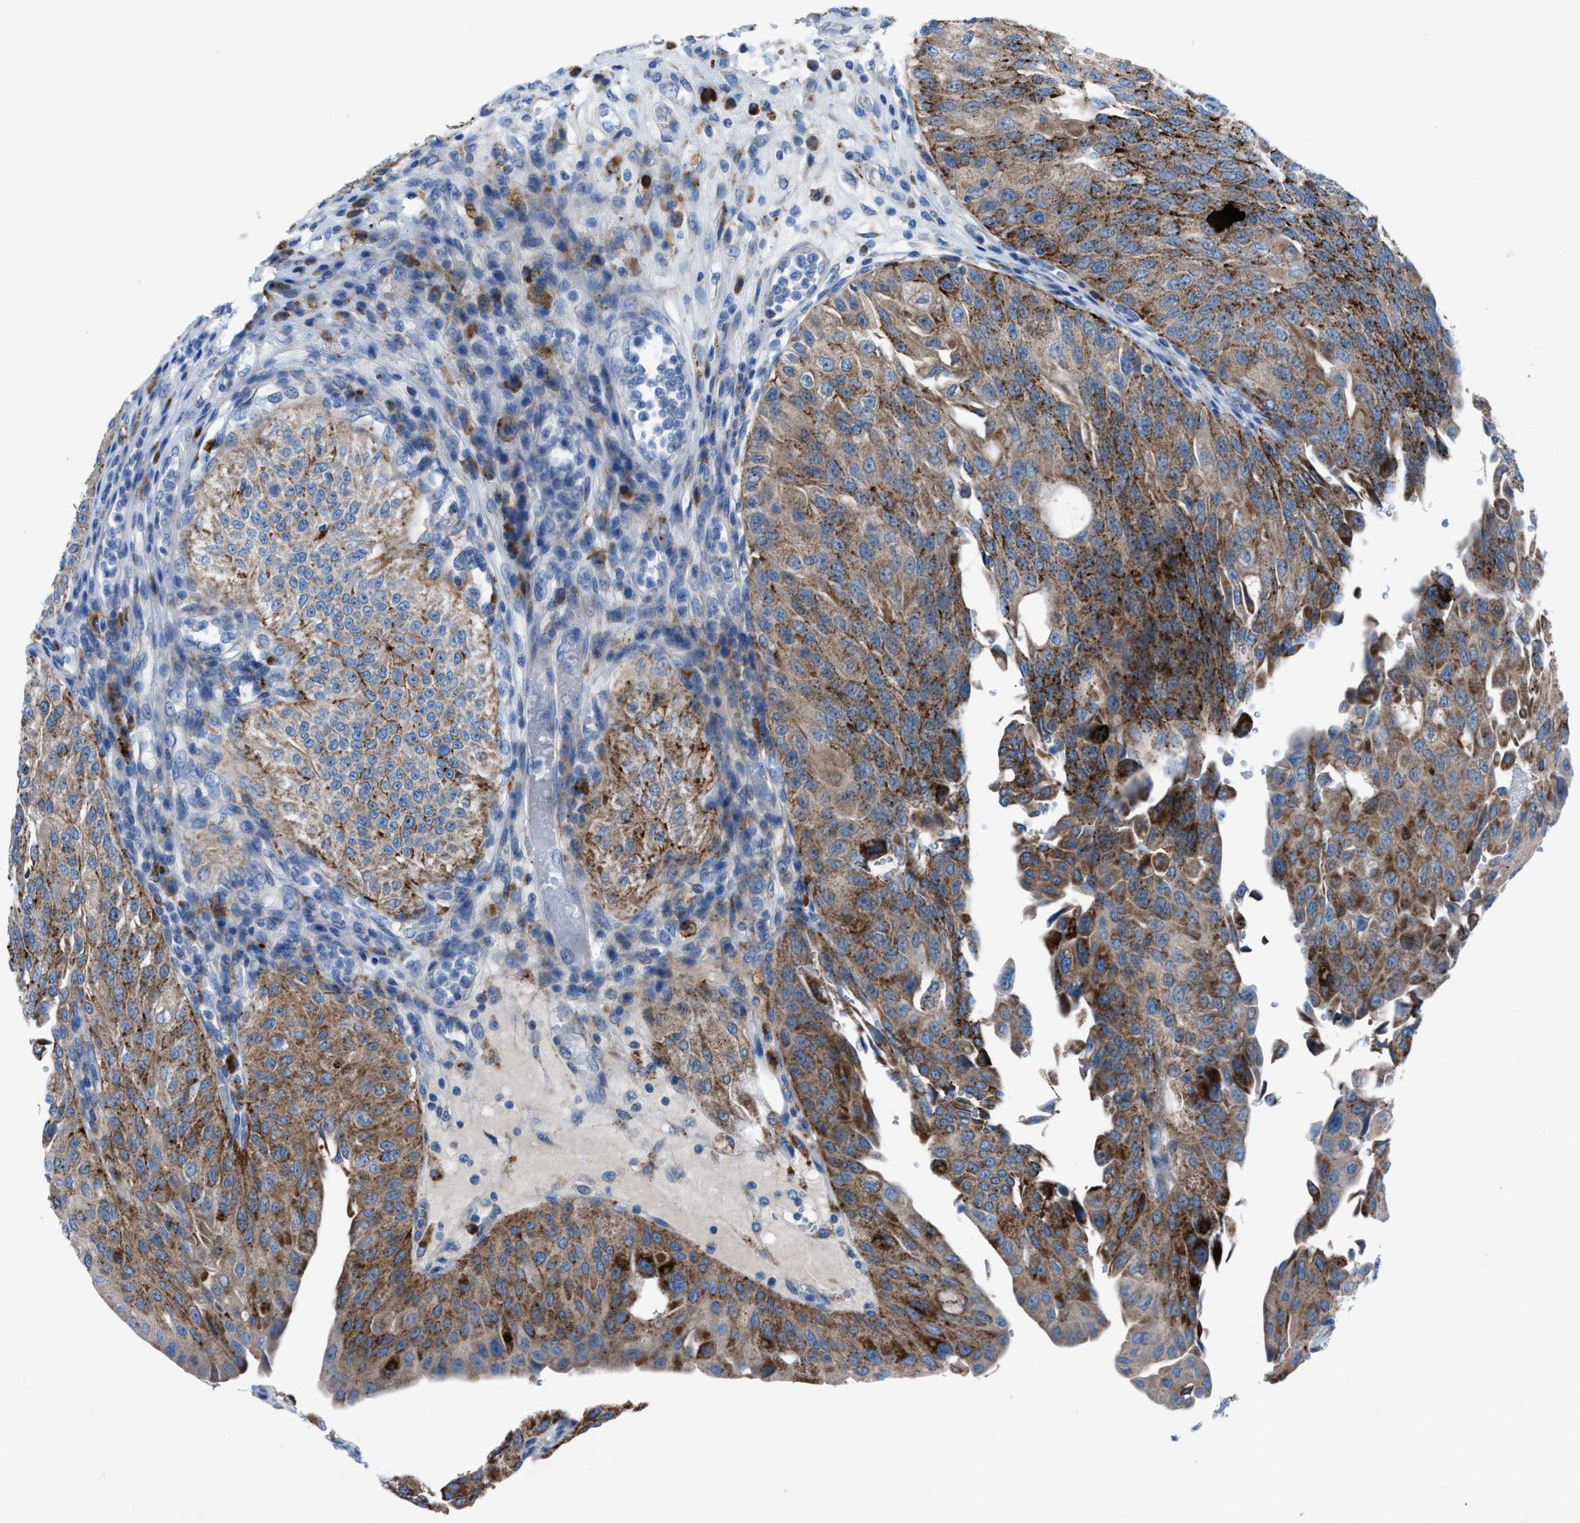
{"staining": {"intensity": "moderate", "quantity": "25%-75%", "location": "cytoplasmic/membranous"}, "tissue": "urothelial cancer", "cell_type": "Tumor cells", "image_type": "cancer", "snomed": [{"axis": "morphology", "description": "Urothelial carcinoma, High grade"}, {"axis": "topography", "description": "Urinary bladder"}], "caption": "Immunohistochemistry (DAB (3,3'-diaminobenzidine)) staining of human urothelial carcinoma (high-grade) shows moderate cytoplasmic/membranous protein expression in about 25%-75% of tumor cells. The protein of interest is stained brown, and the nuclei are stained in blue (DAB (3,3'-diaminobenzidine) IHC with brightfield microscopy, high magnification).", "gene": "CD1B", "patient": {"sex": "male", "age": 46}}